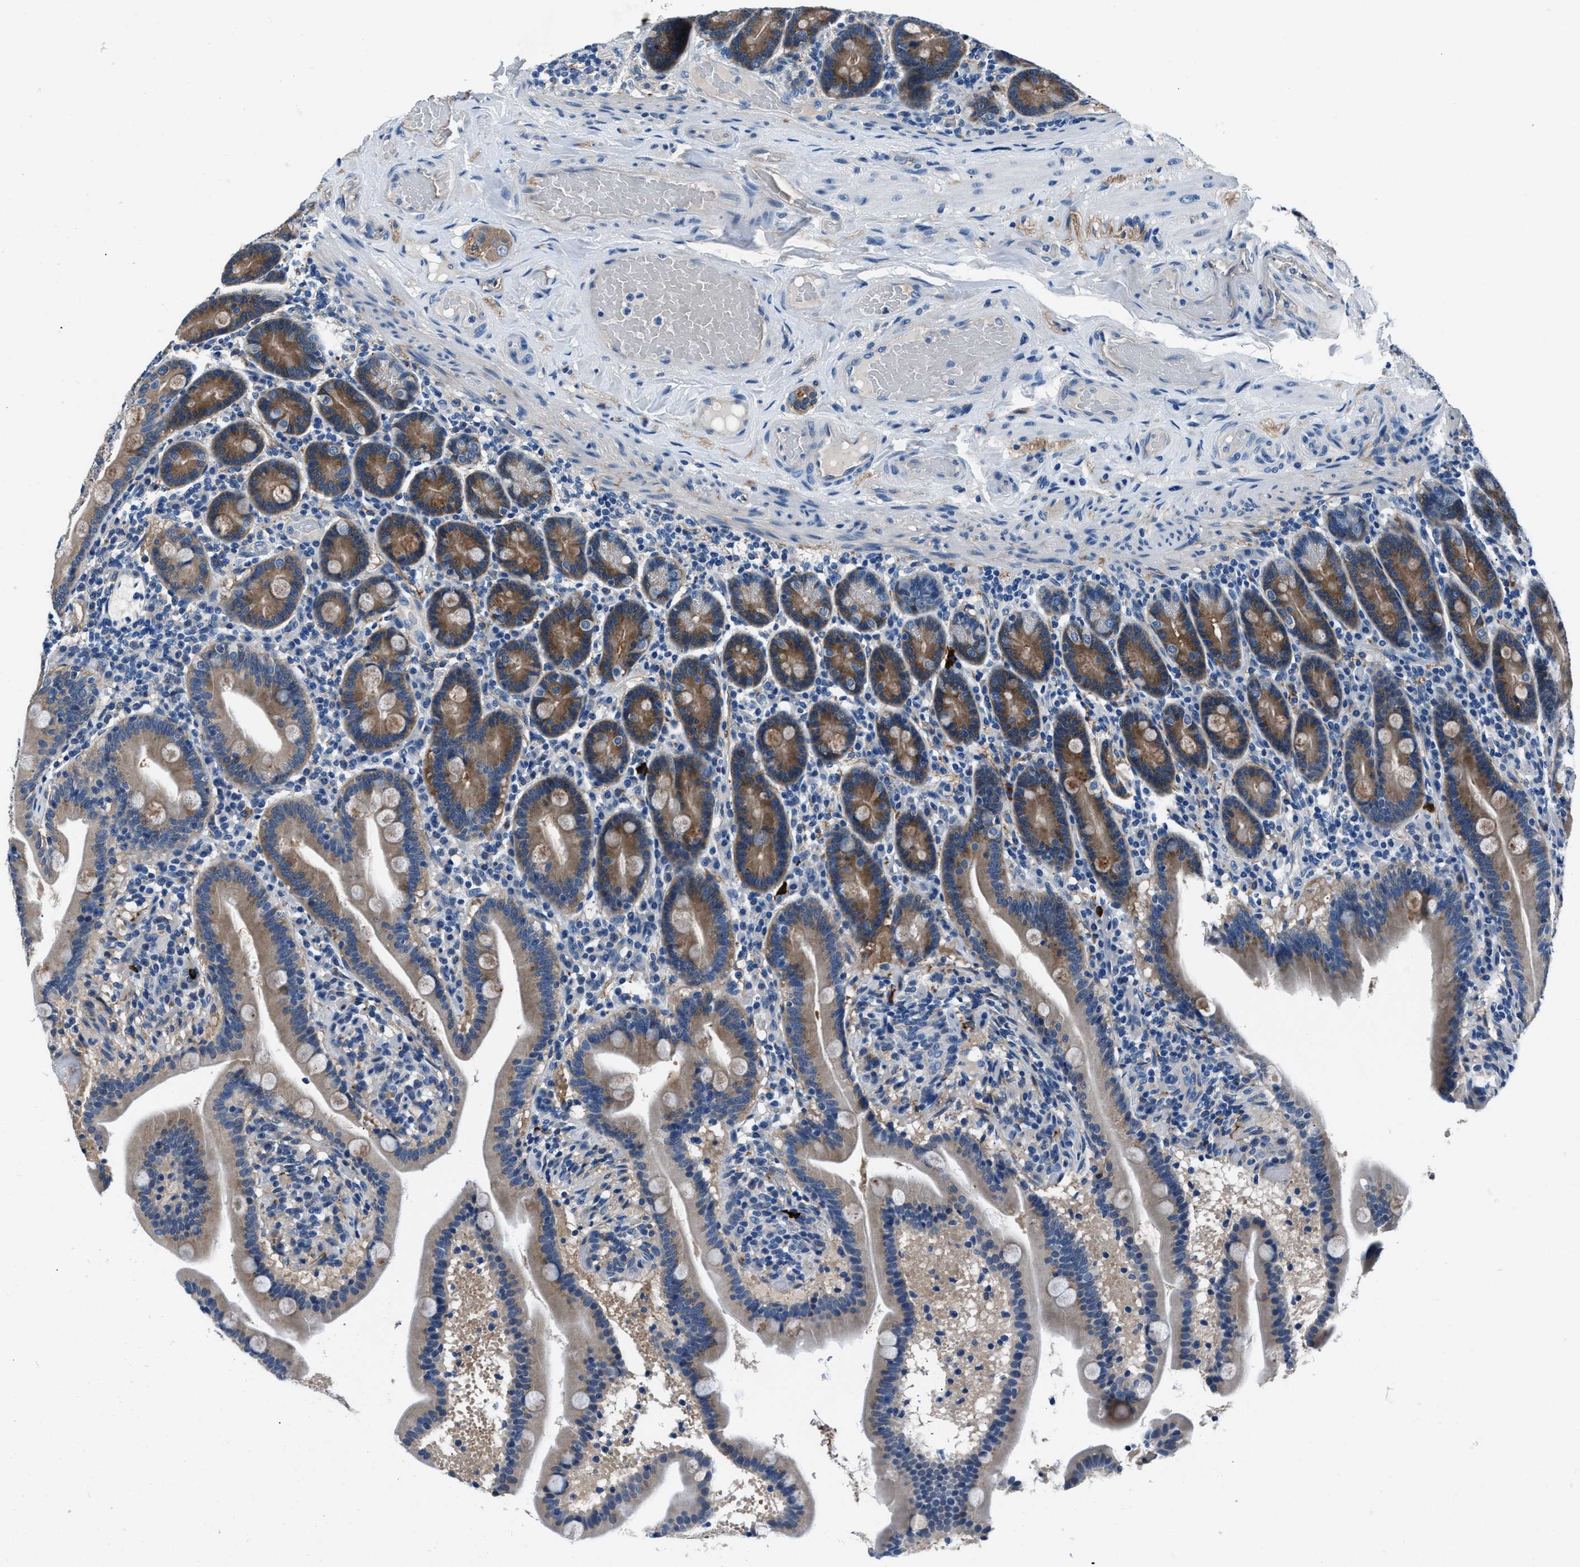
{"staining": {"intensity": "moderate", "quantity": "25%-75%", "location": "cytoplasmic/membranous"}, "tissue": "duodenum", "cell_type": "Glandular cells", "image_type": "normal", "snomed": [{"axis": "morphology", "description": "Normal tissue, NOS"}, {"axis": "topography", "description": "Duodenum"}], "caption": "A medium amount of moderate cytoplasmic/membranous staining is seen in about 25%-75% of glandular cells in unremarkable duodenum.", "gene": "PRTFDC1", "patient": {"sex": "male", "age": 54}}